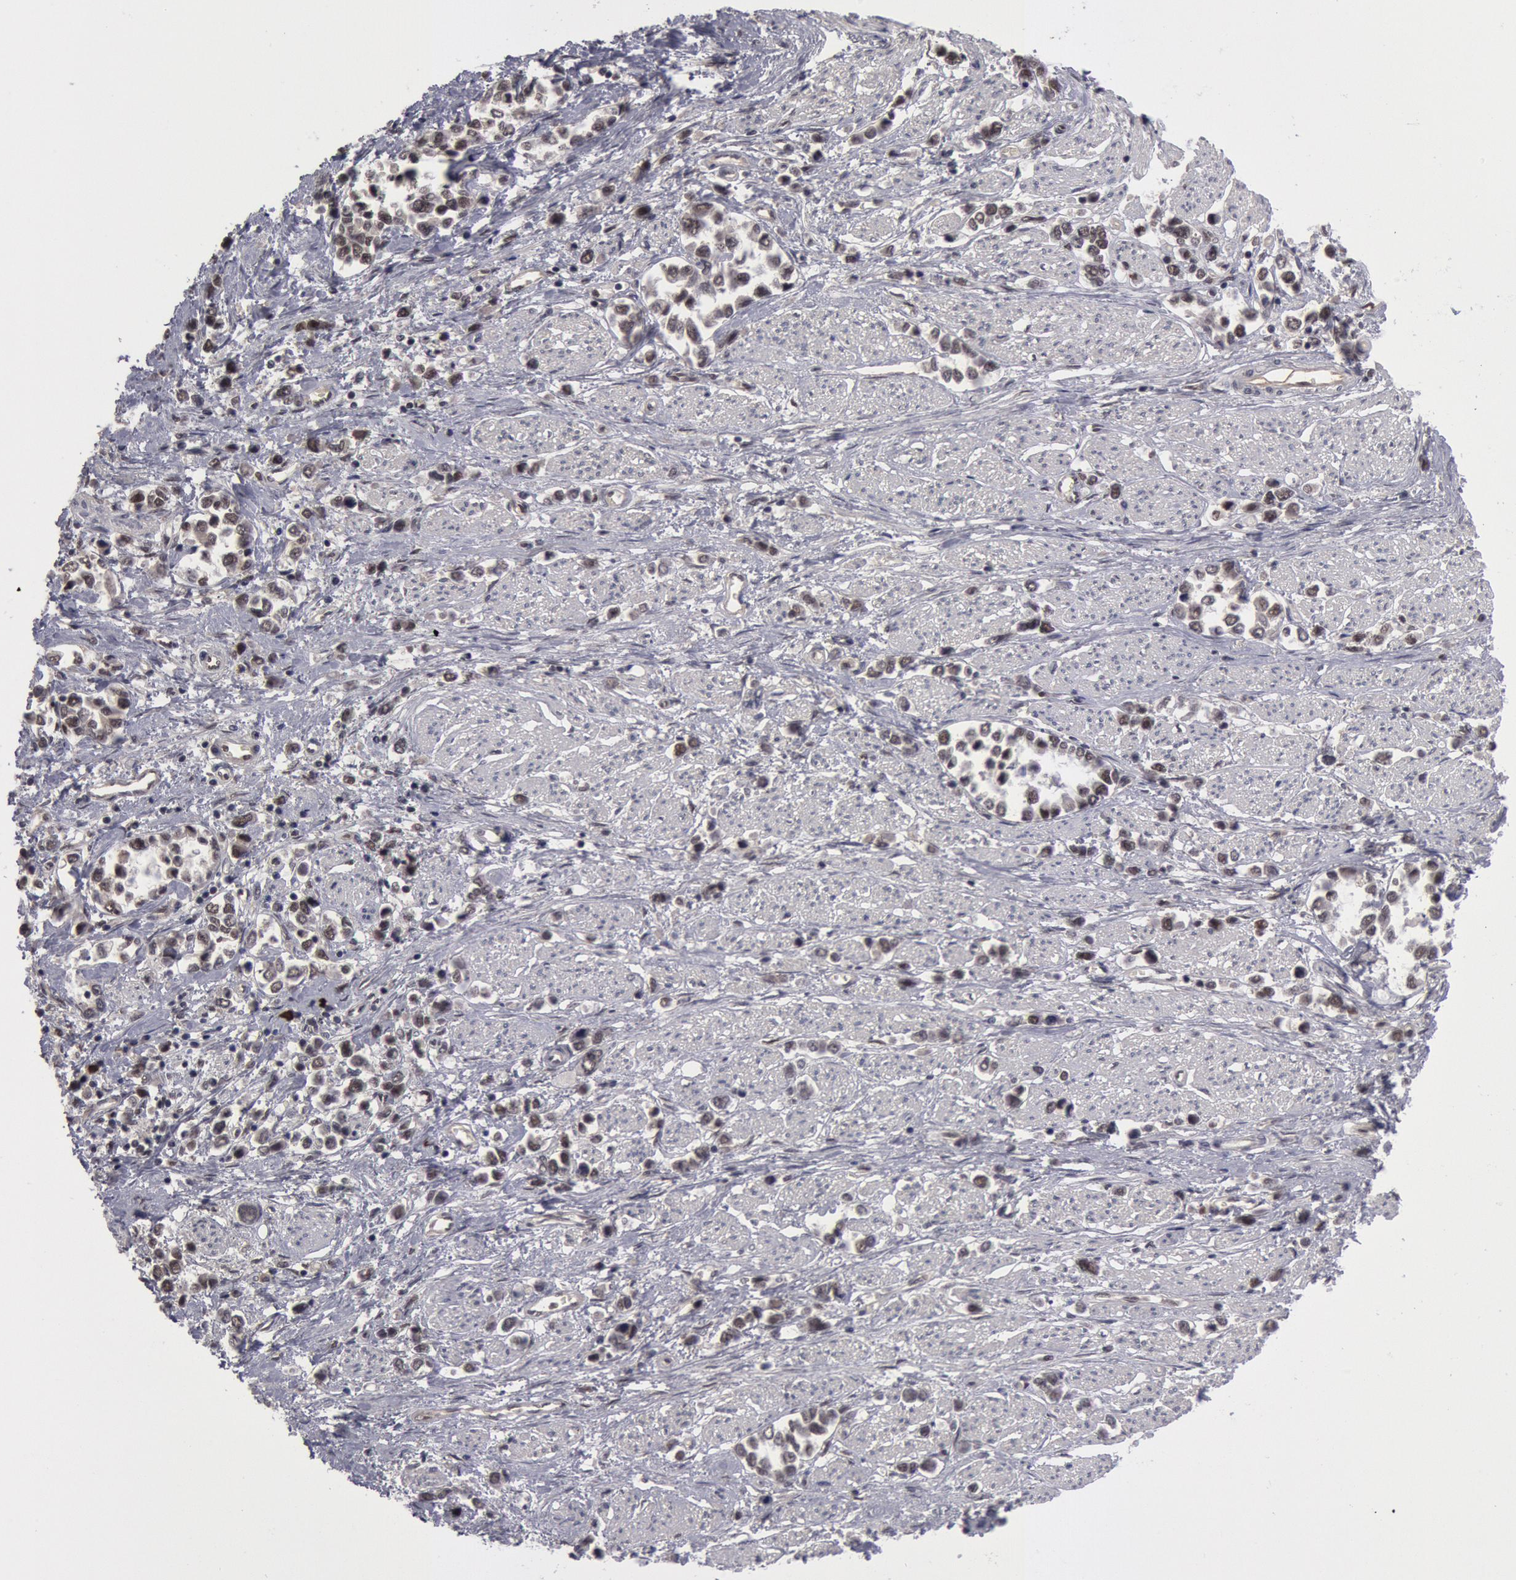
{"staining": {"intensity": "weak", "quantity": "25%-75%", "location": "nuclear"}, "tissue": "stomach cancer", "cell_type": "Tumor cells", "image_type": "cancer", "snomed": [{"axis": "morphology", "description": "Adenocarcinoma, NOS"}, {"axis": "topography", "description": "Stomach, upper"}], "caption": "Approximately 25%-75% of tumor cells in human stomach cancer display weak nuclear protein positivity as visualized by brown immunohistochemical staining.", "gene": "PPP4R3B", "patient": {"sex": "male", "age": 76}}